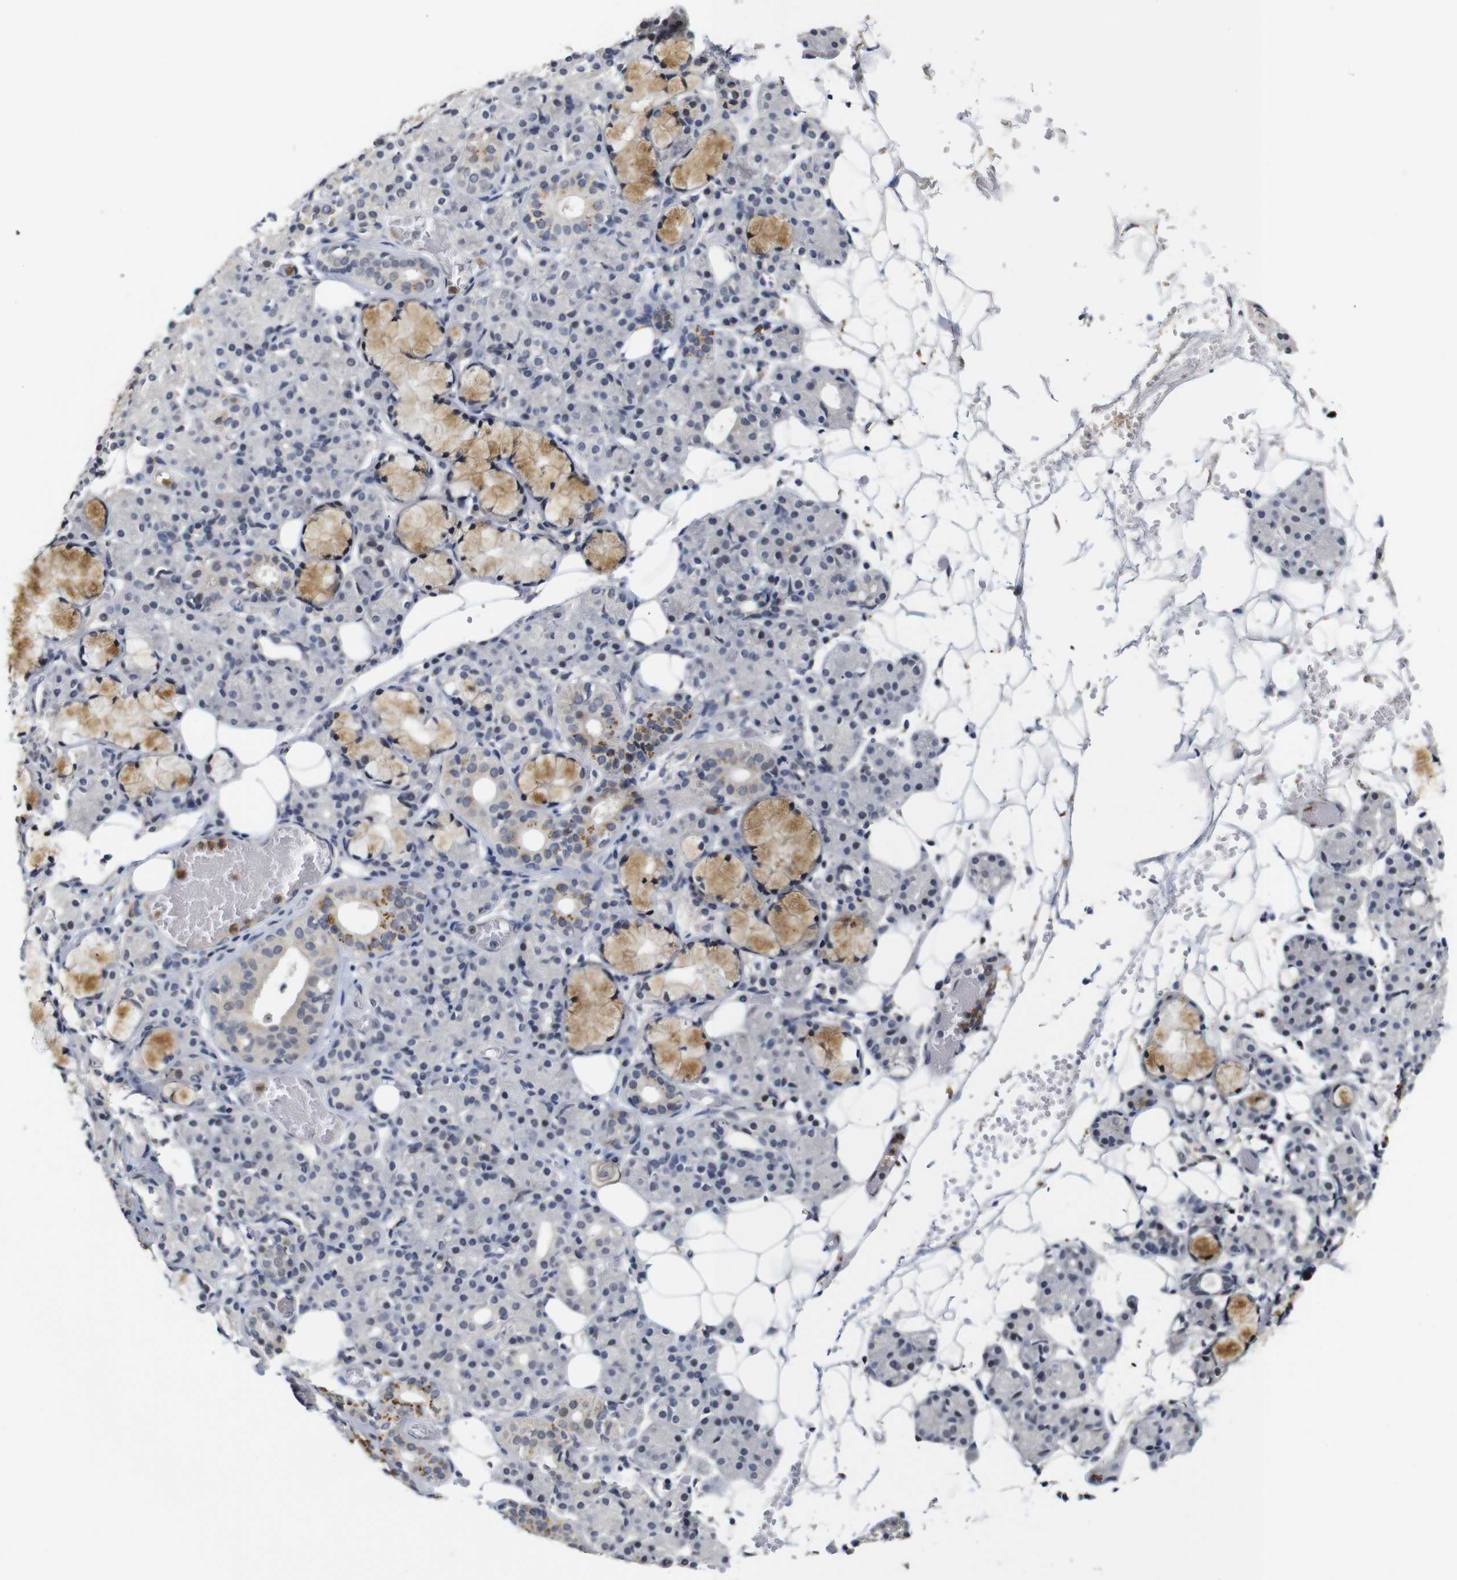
{"staining": {"intensity": "moderate", "quantity": "<25%", "location": "cytoplasmic/membranous"}, "tissue": "salivary gland", "cell_type": "Glandular cells", "image_type": "normal", "snomed": [{"axis": "morphology", "description": "Normal tissue, NOS"}, {"axis": "topography", "description": "Salivary gland"}], "caption": "Protein staining of benign salivary gland displays moderate cytoplasmic/membranous staining in about <25% of glandular cells.", "gene": "NTRK3", "patient": {"sex": "male", "age": 63}}